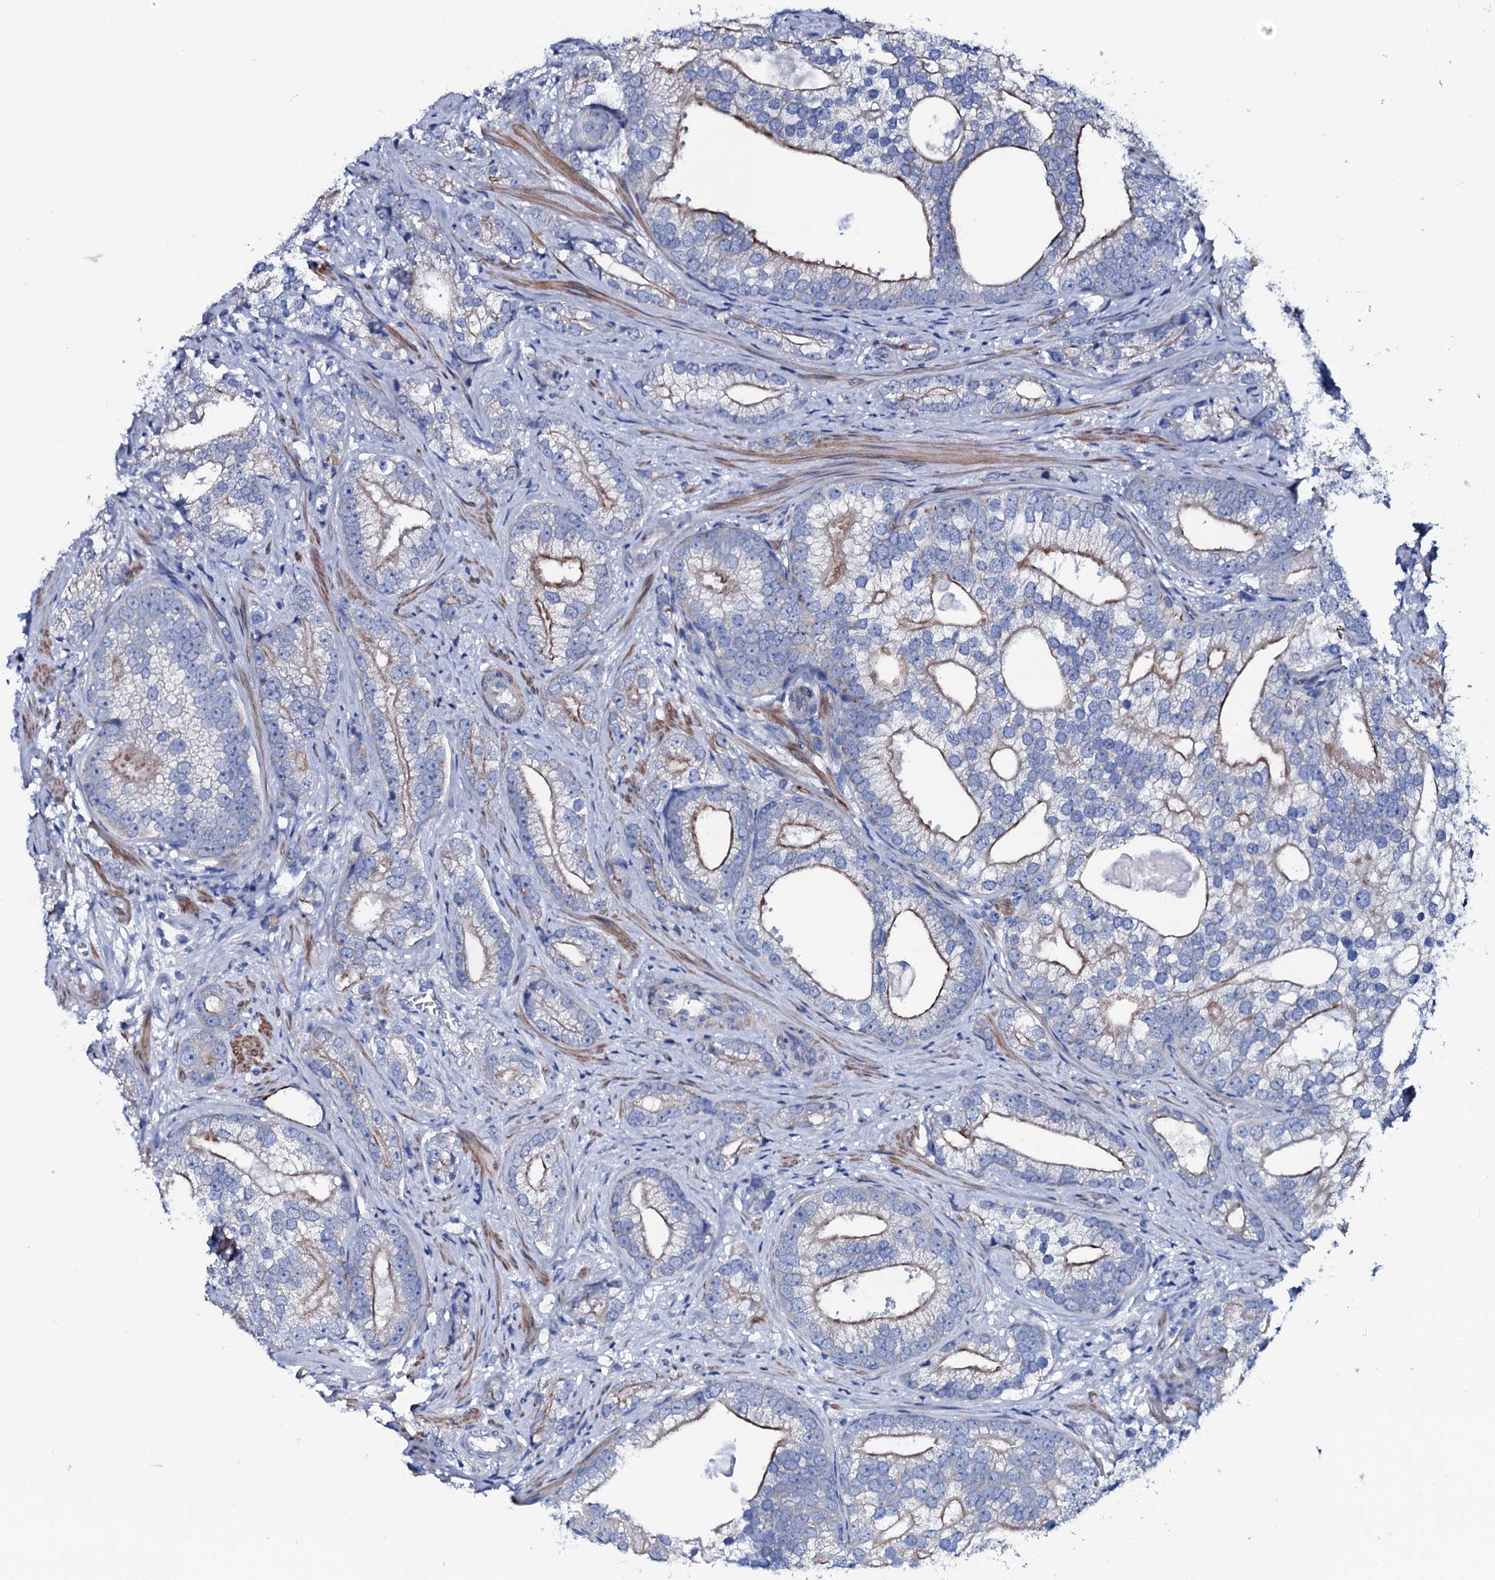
{"staining": {"intensity": "moderate", "quantity": "<25%", "location": "cytoplasmic/membranous"}, "tissue": "prostate cancer", "cell_type": "Tumor cells", "image_type": "cancer", "snomed": [{"axis": "morphology", "description": "Adenocarcinoma, High grade"}, {"axis": "topography", "description": "Prostate"}], "caption": "Adenocarcinoma (high-grade) (prostate) stained with a brown dye demonstrates moderate cytoplasmic/membranous positive positivity in approximately <25% of tumor cells.", "gene": "GYS2", "patient": {"sex": "male", "age": 75}}